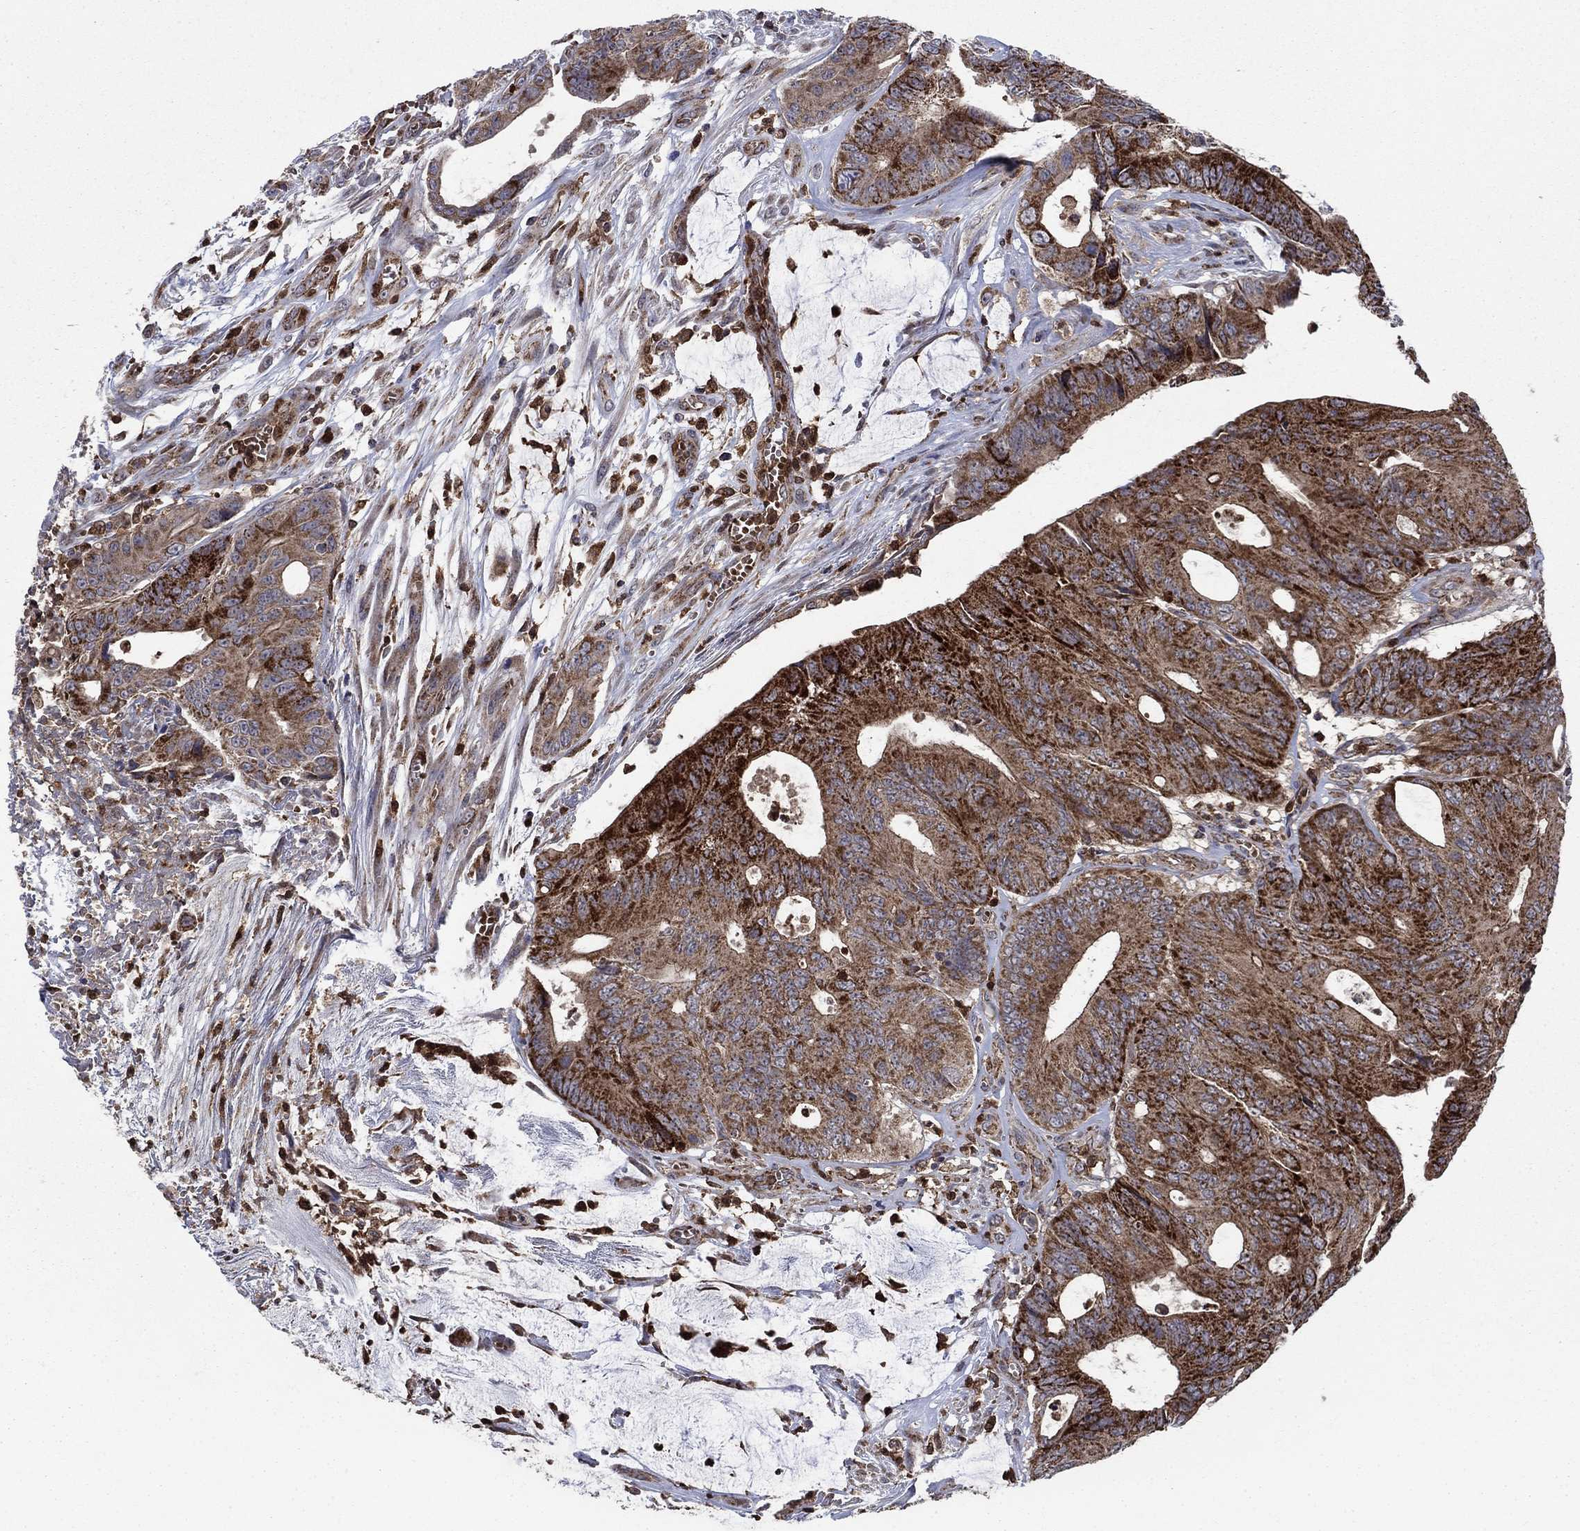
{"staining": {"intensity": "strong", "quantity": "25%-75%", "location": "cytoplasmic/membranous"}, "tissue": "colorectal cancer", "cell_type": "Tumor cells", "image_type": "cancer", "snomed": [{"axis": "morphology", "description": "Normal tissue, NOS"}, {"axis": "morphology", "description": "Adenocarcinoma, NOS"}, {"axis": "topography", "description": "Colon"}], "caption": "DAB immunohistochemical staining of human colorectal cancer (adenocarcinoma) displays strong cytoplasmic/membranous protein staining in approximately 25%-75% of tumor cells.", "gene": "RNF19B", "patient": {"sex": "male", "age": 65}}